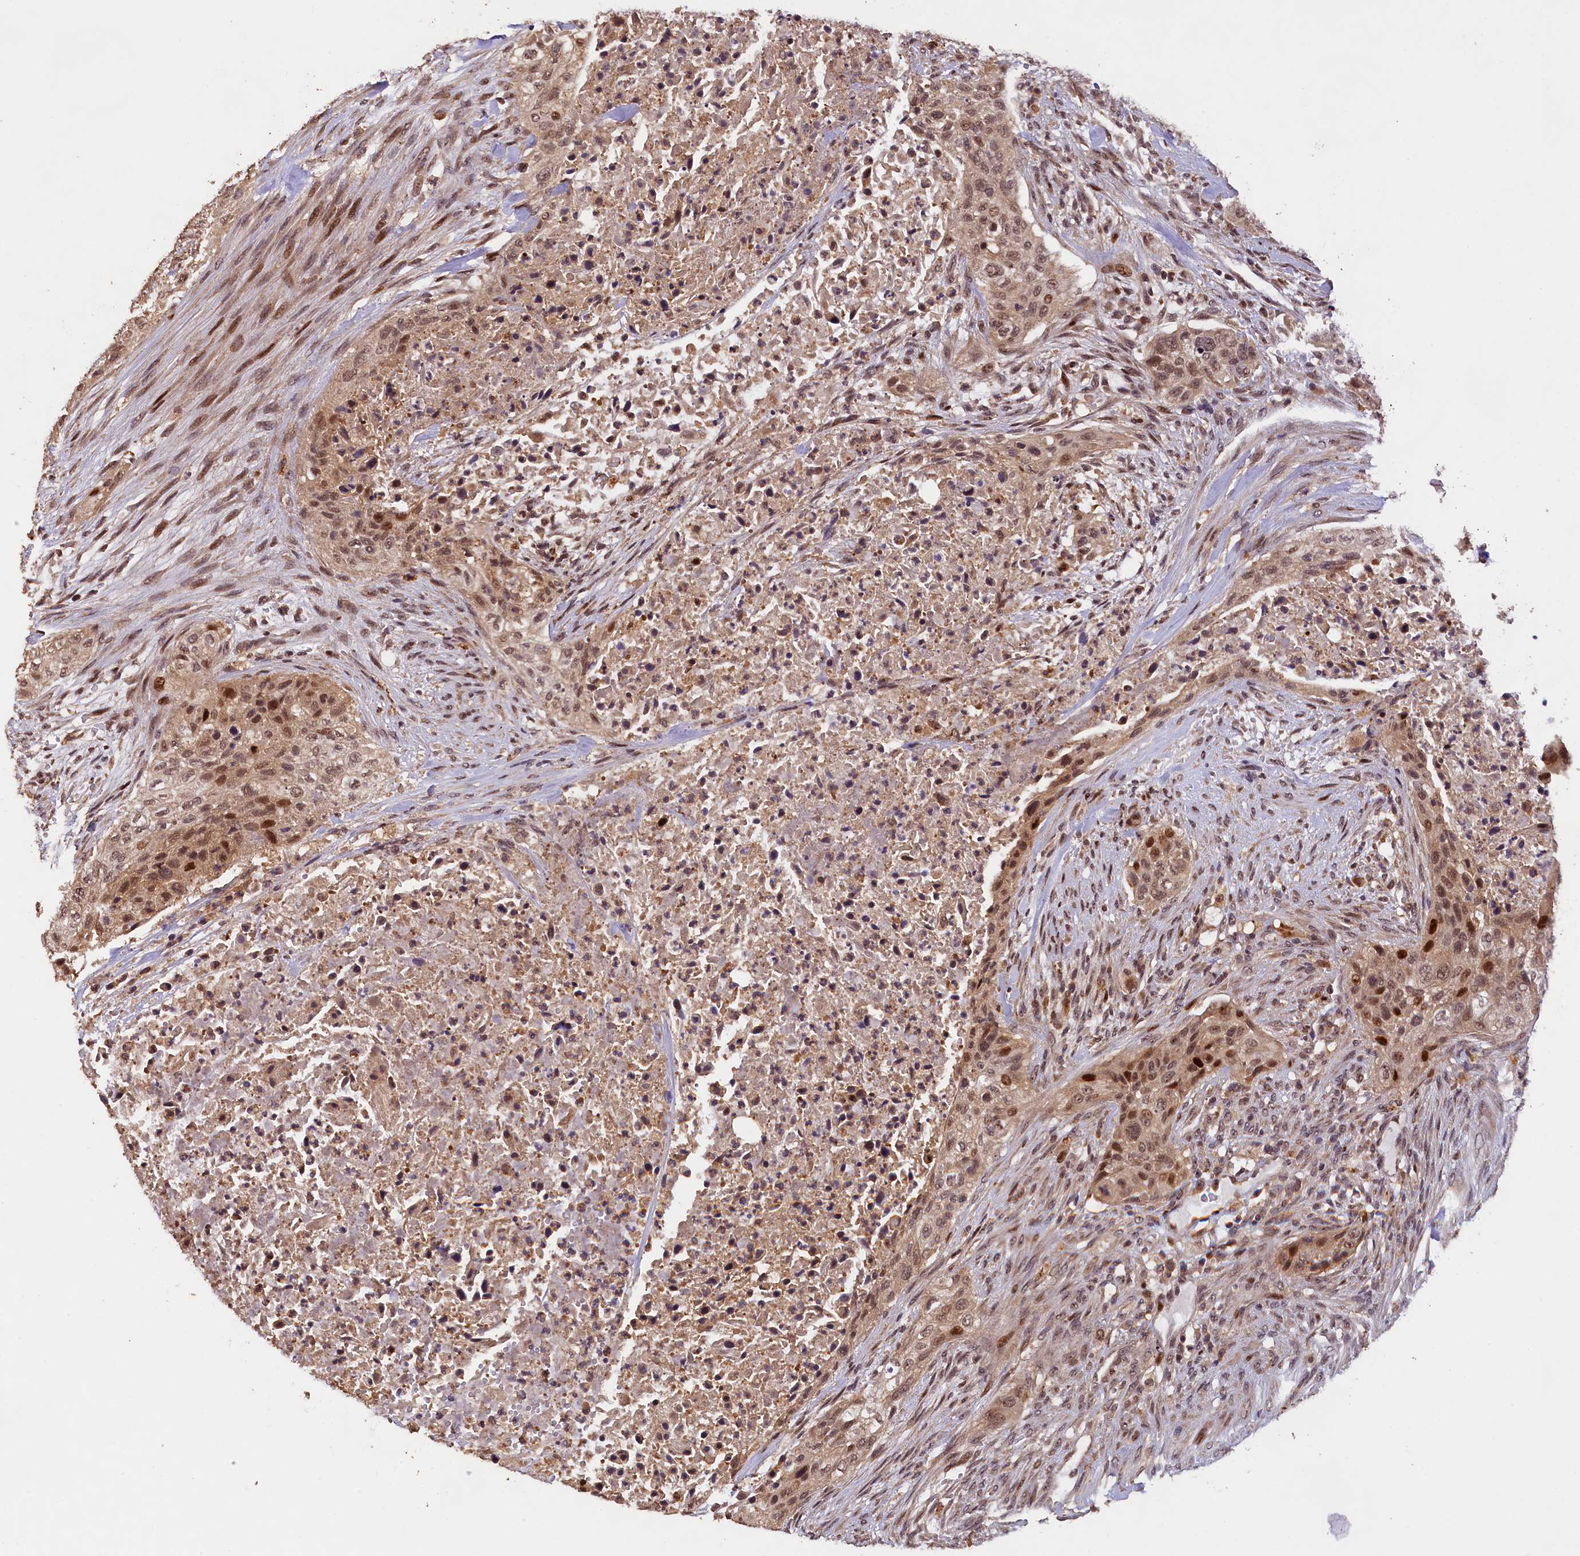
{"staining": {"intensity": "moderate", "quantity": ">75%", "location": "nuclear"}, "tissue": "urothelial cancer", "cell_type": "Tumor cells", "image_type": "cancer", "snomed": [{"axis": "morphology", "description": "Urothelial carcinoma, High grade"}, {"axis": "topography", "description": "Urinary bladder"}], "caption": "Immunohistochemical staining of urothelial cancer shows medium levels of moderate nuclear expression in about >75% of tumor cells. Immunohistochemistry (ihc) stains the protein in brown and the nuclei are stained blue.", "gene": "PHAF1", "patient": {"sex": "male", "age": 35}}